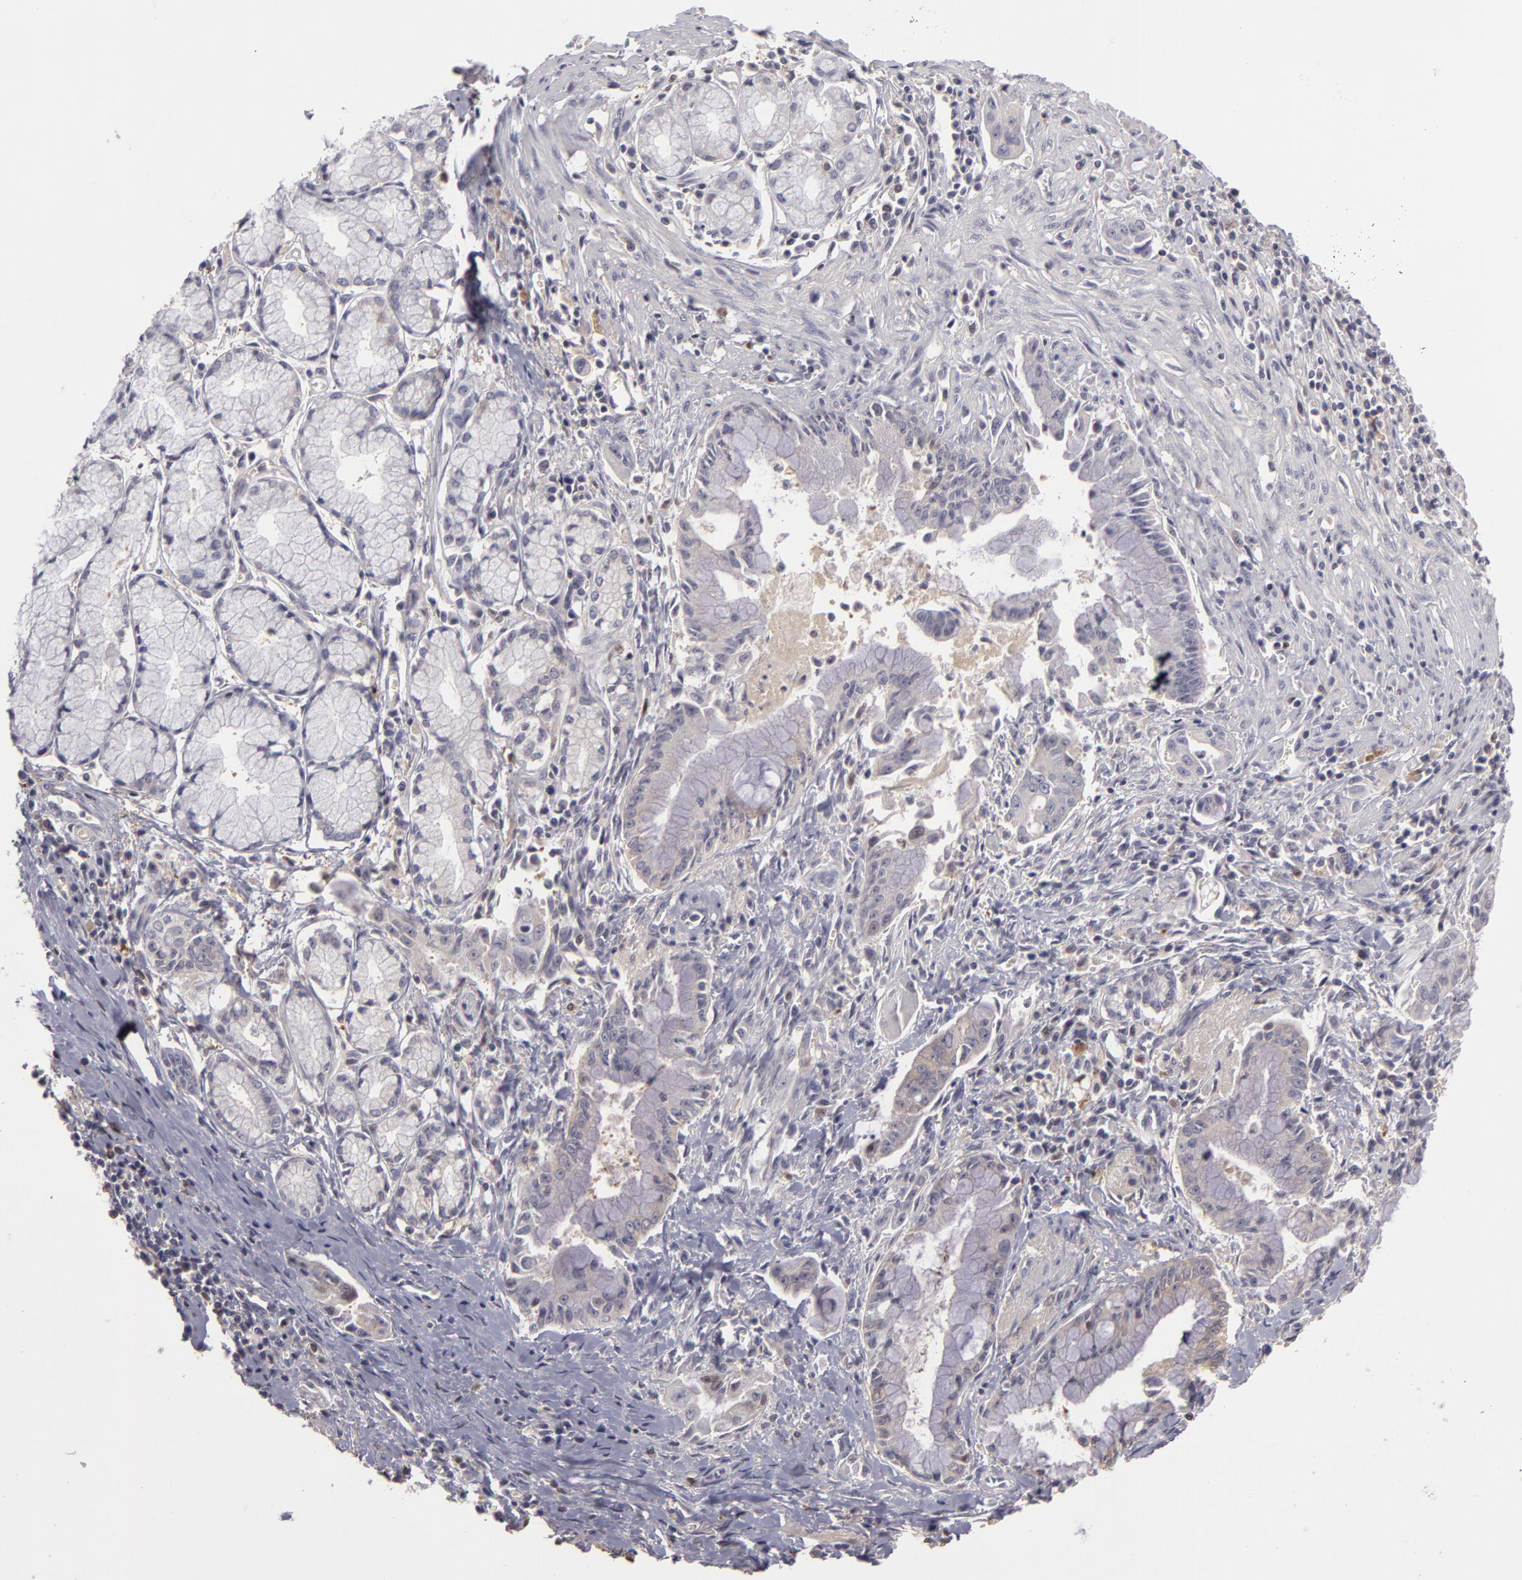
{"staining": {"intensity": "negative", "quantity": "none", "location": "none"}, "tissue": "pancreatic cancer", "cell_type": "Tumor cells", "image_type": "cancer", "snomed": [{"axis": "morphology", "description": "Adenocarcinoma, NOS"}, {"axis": "topography", "description": "Pancreas"}], "caption": "Tumor cells show no significant staining in pancreatic cancer (adenocarcinoma). (Stains: DAB (3,3'-diaminobenzidine) IHC with hematoxylin counter stain, Microscopy: brightfield microscopy at high magnification).", "gene": "GNPDA1", "patient": {"sex": "male", "age": 59}}